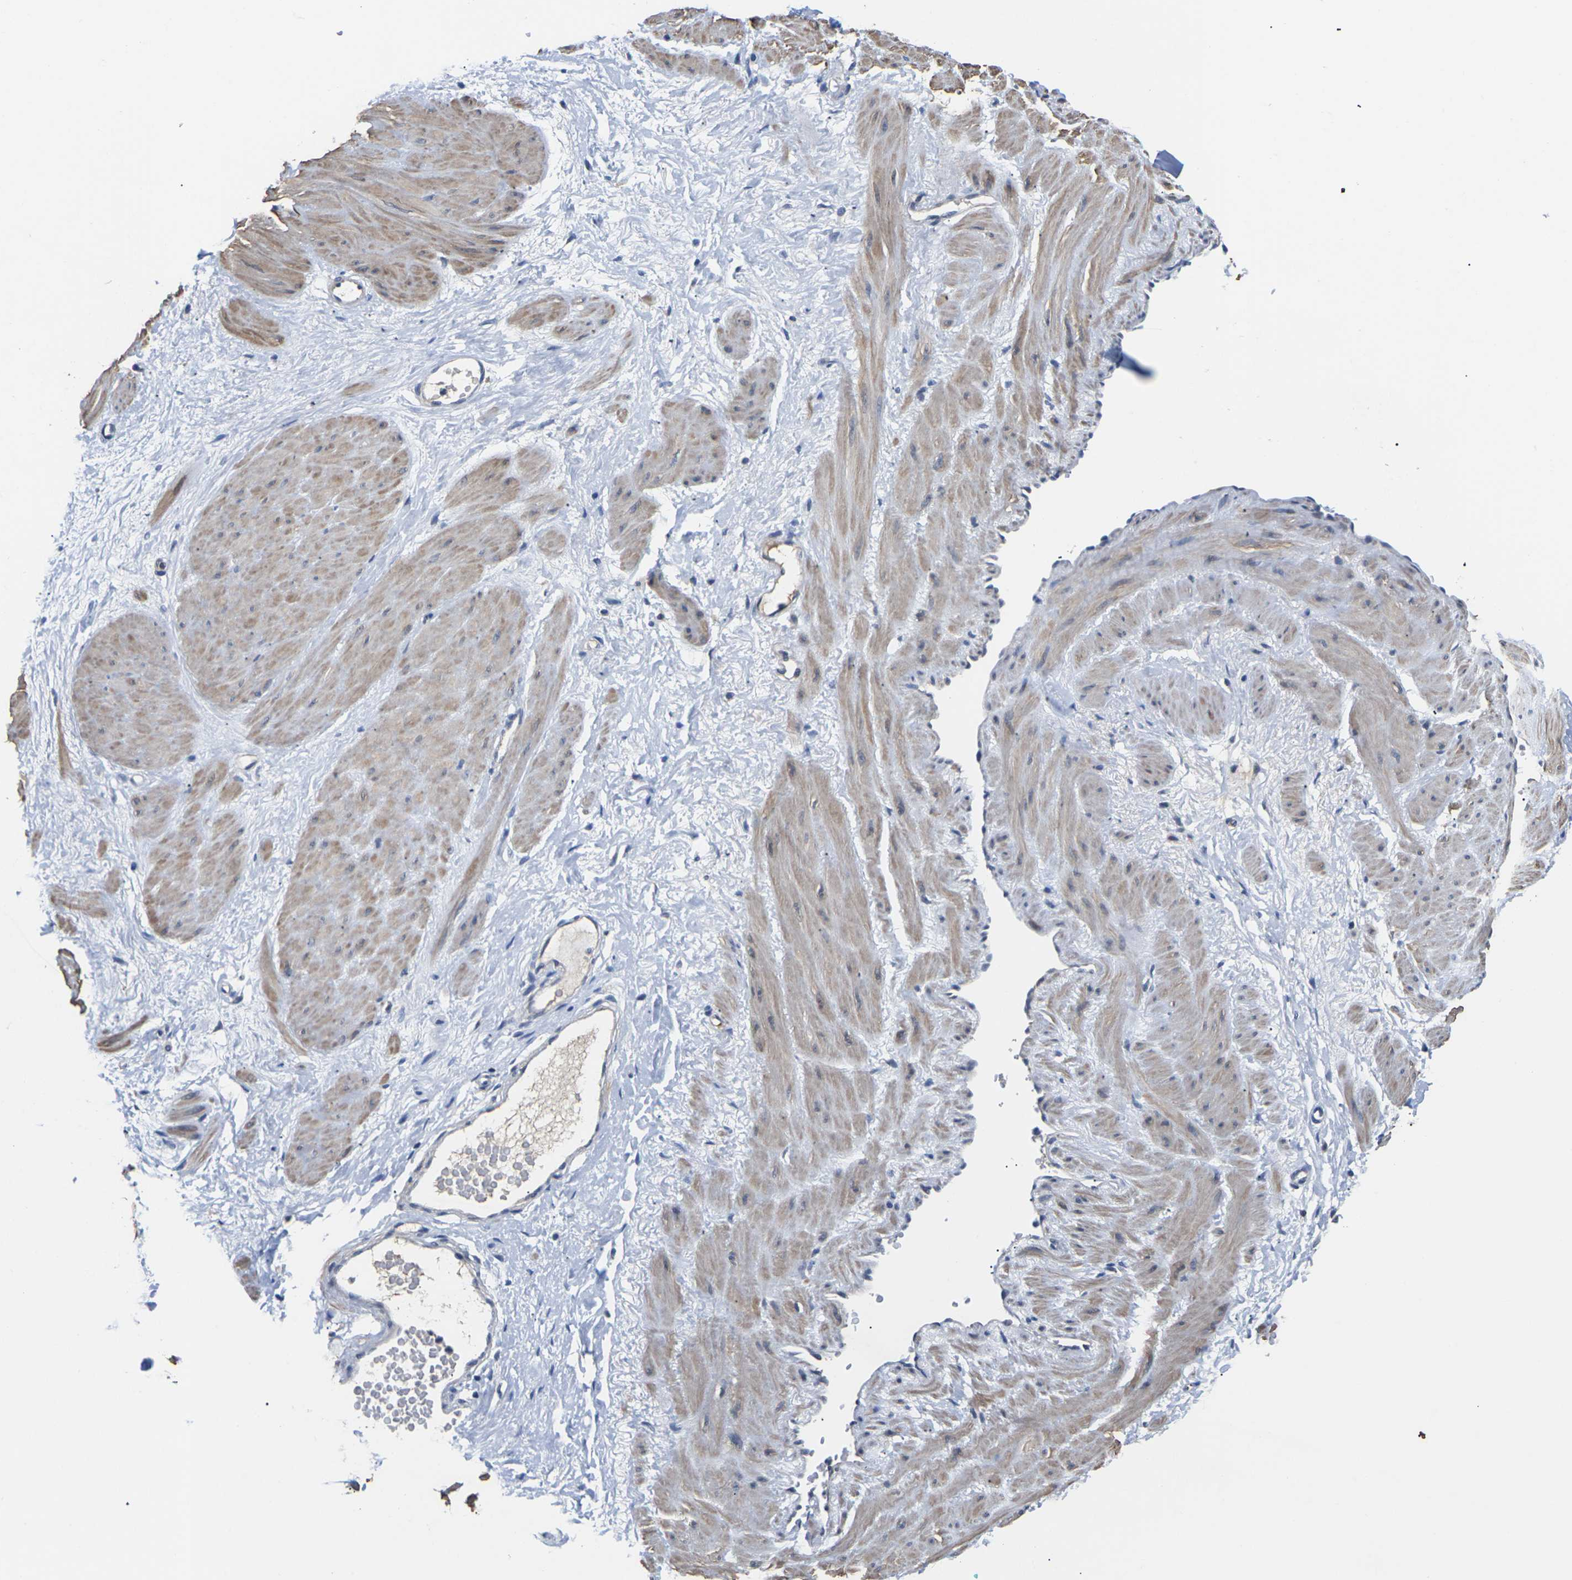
{"staining": {"intensity": "negative", "quantity": "none", "location": "none"}, "tissue": "adipose tissue", "cell_type": "Adipocytes", "image_type": "normal", "snomed": [{"axis": "morphology", "description": "Normal tissue, NOS"}, {"axis": "topography", "description": "Soft tissue"}, {"axis": "topography", "description": "Vascular tissue"}], "caption": "Adipocytes show no significant protein positivity in unremarkable adipose tissue. Nuclei are stained in blue.", "gene": "ST6GAL2", "patient": {"sex": "female", "age": 35}}